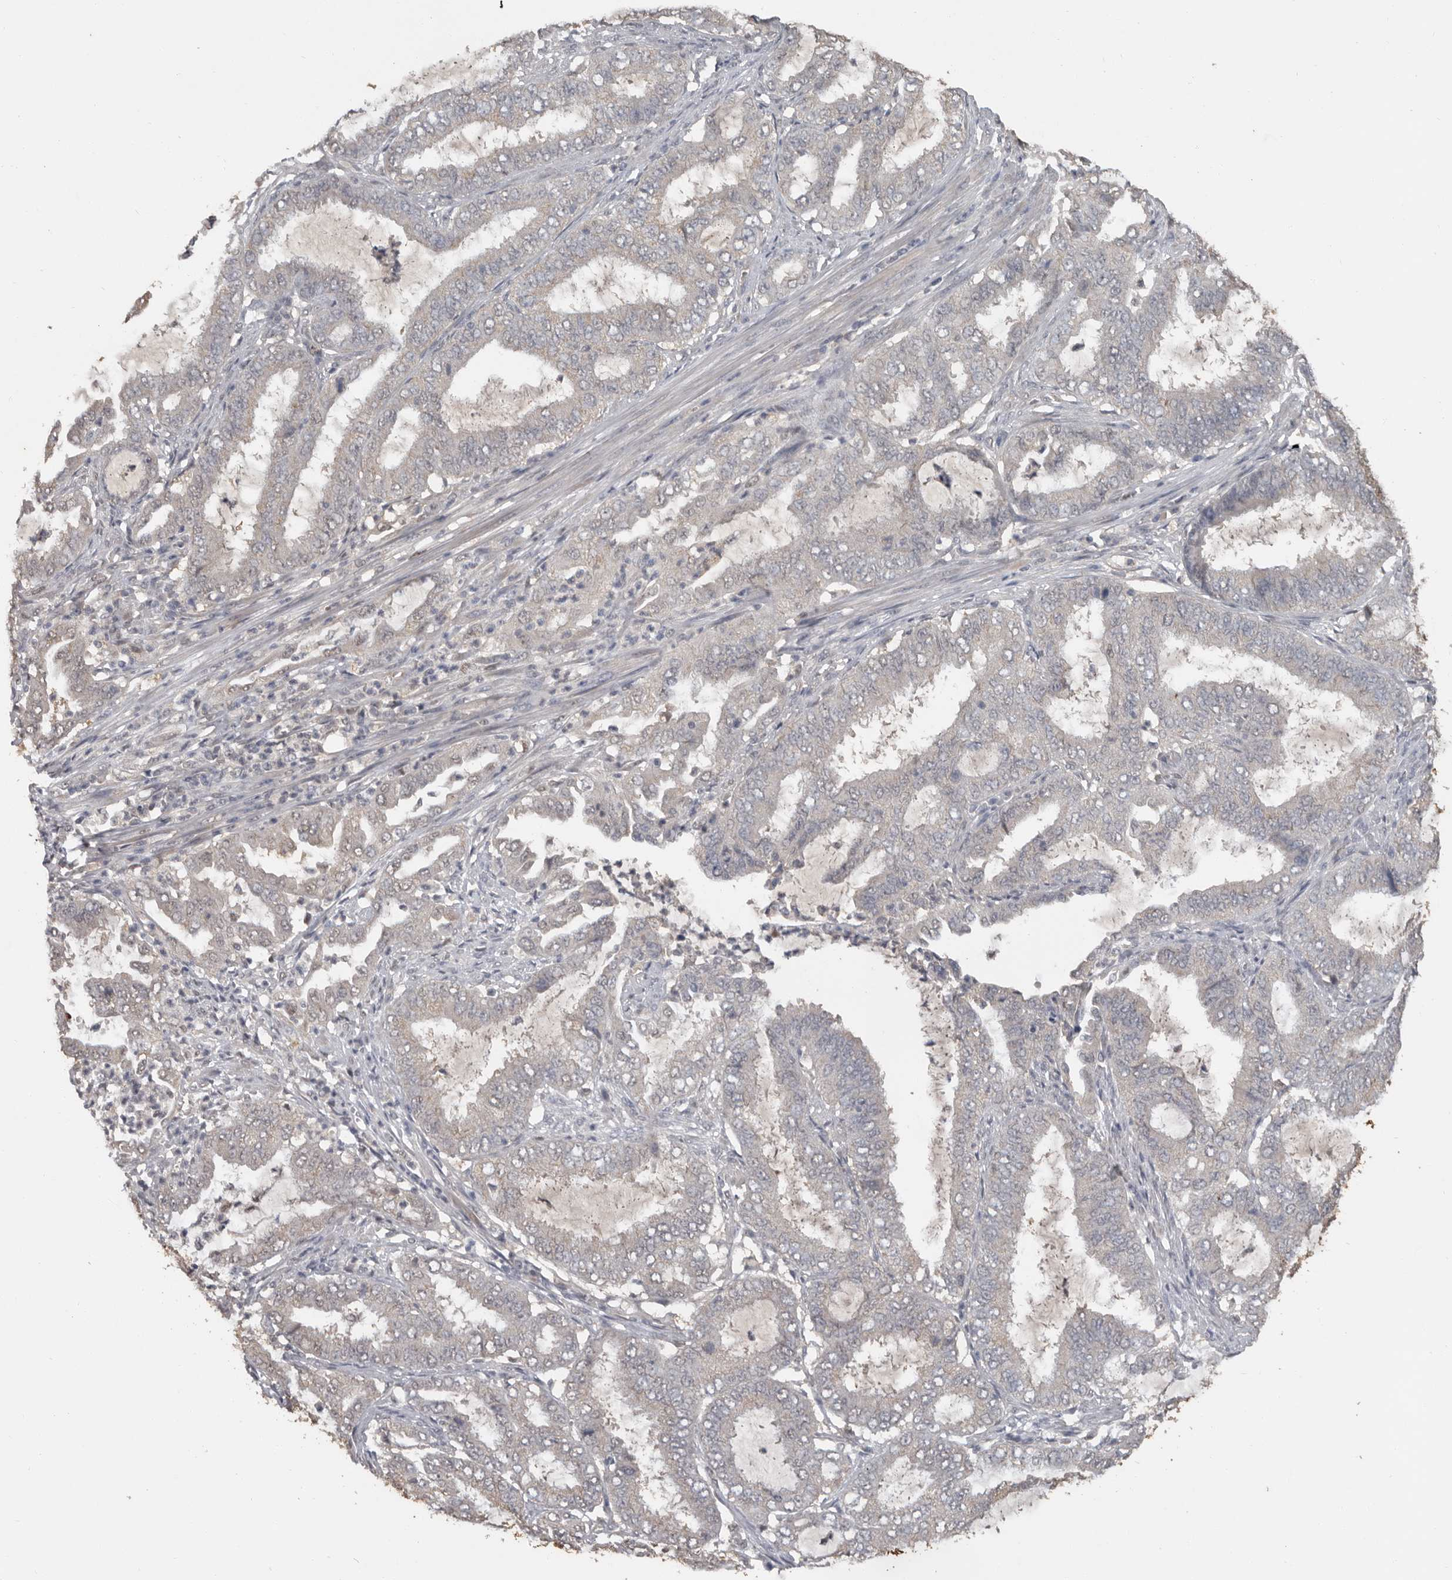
{"staining": {"intensity": "negative", "quantity": "none", "location": "none"}, "tissue": "endometrial cancer", "cell_type": "Tumor cells", "image_type": "cancer", "snomed": [{"axis": "morphology", "description": "Adenocarcinoma, NOS"}, {"axis": "topography", "description": "Endometrium"}], "caption": "Human endometrial cancer (adenocarcinoma) stained for a protein using immunohistochemistry (IHC) displays no expression in tumor cells.", "gene": "MTF1", "patient": {"sex": "female", "age": 51}}